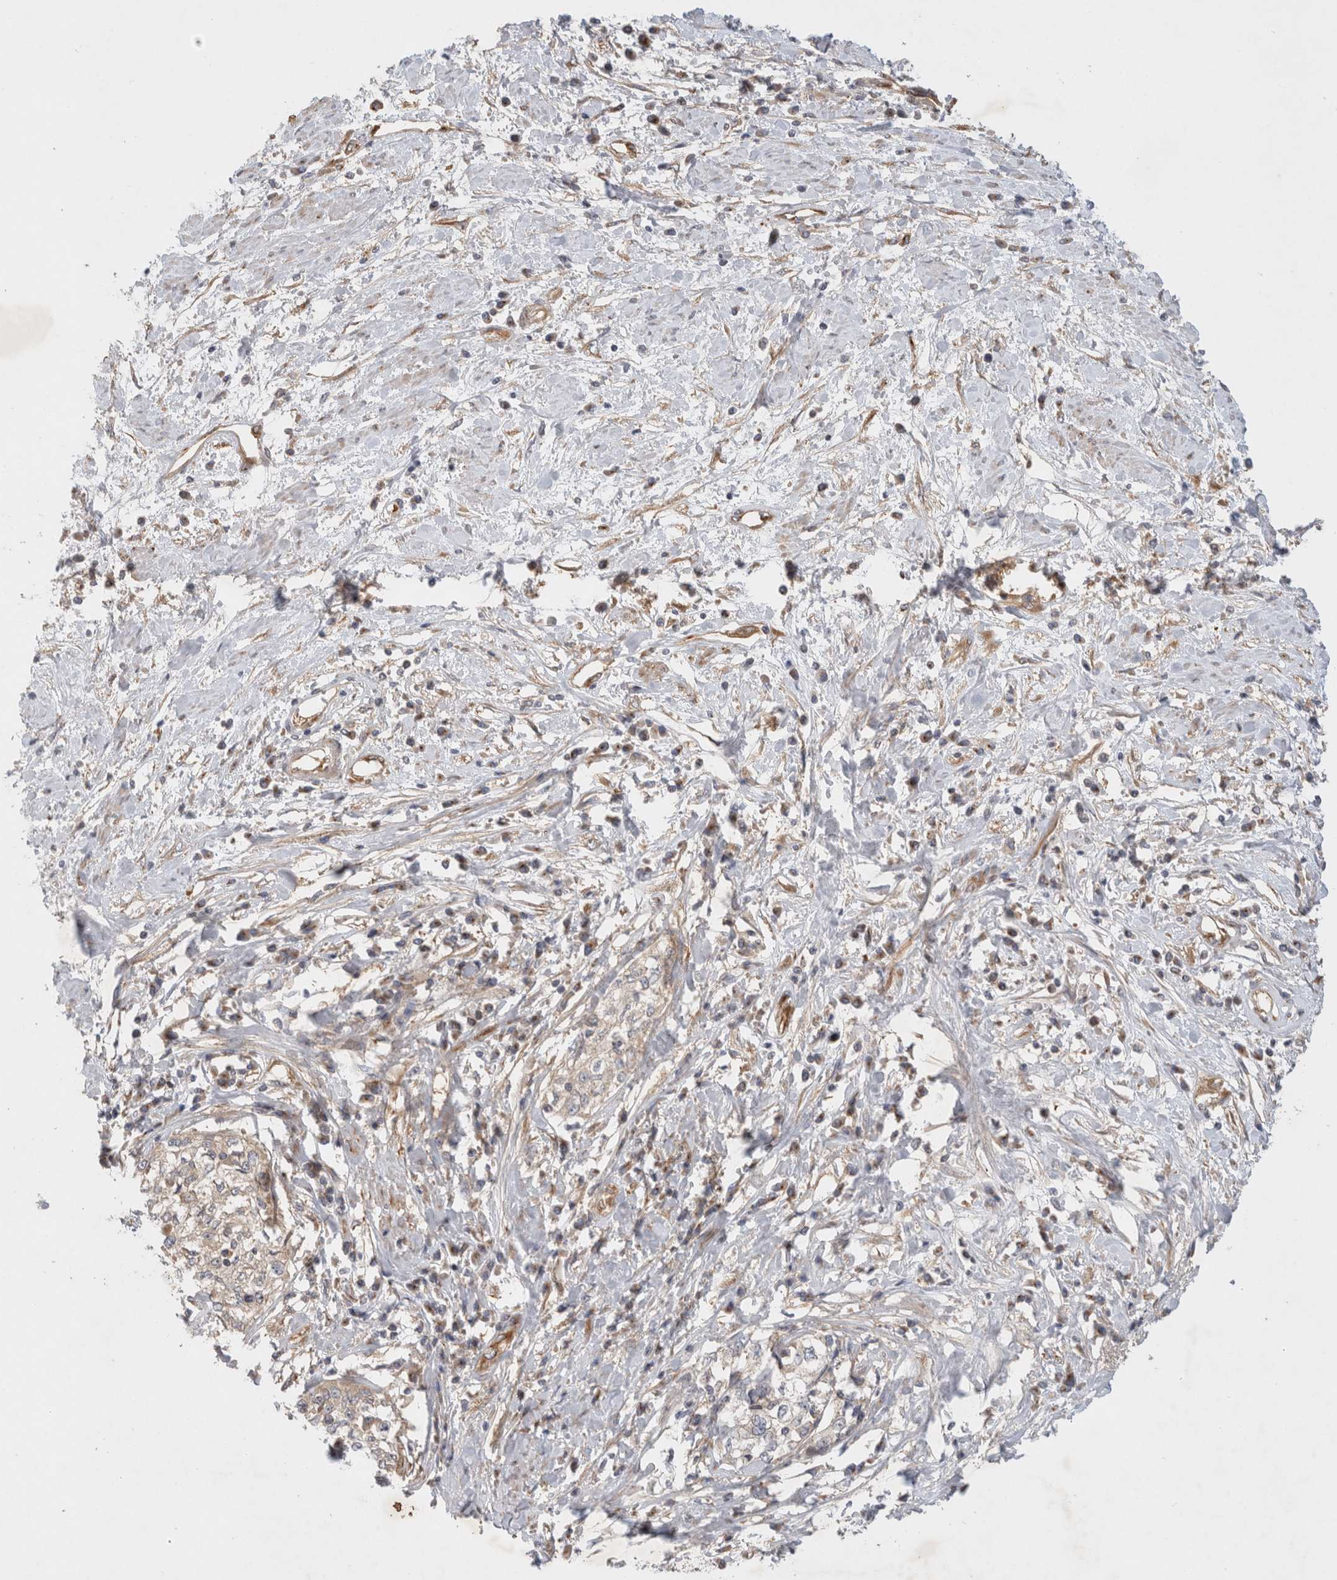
{"staining": {"intensity": "weak", "quantity": ">75%", "location": "cytoplasmic/membranous"}, "tissue": "cervical cancer", "cell_type": "Tumor cells", "image_type": "cancer", "snomed": [{"axis": "morphology", "description": "Squamous cell carcinoma, NOS"}, {"axis": "topography", "description": "Cervix"}], "caption": "Cervical squamous cell carcinoma stained for a protein displays weak cytoplasmic/membranous positivity in tumor cells.", "gene": "GPR150", "patient": {"sex": "female", "age": 57}}